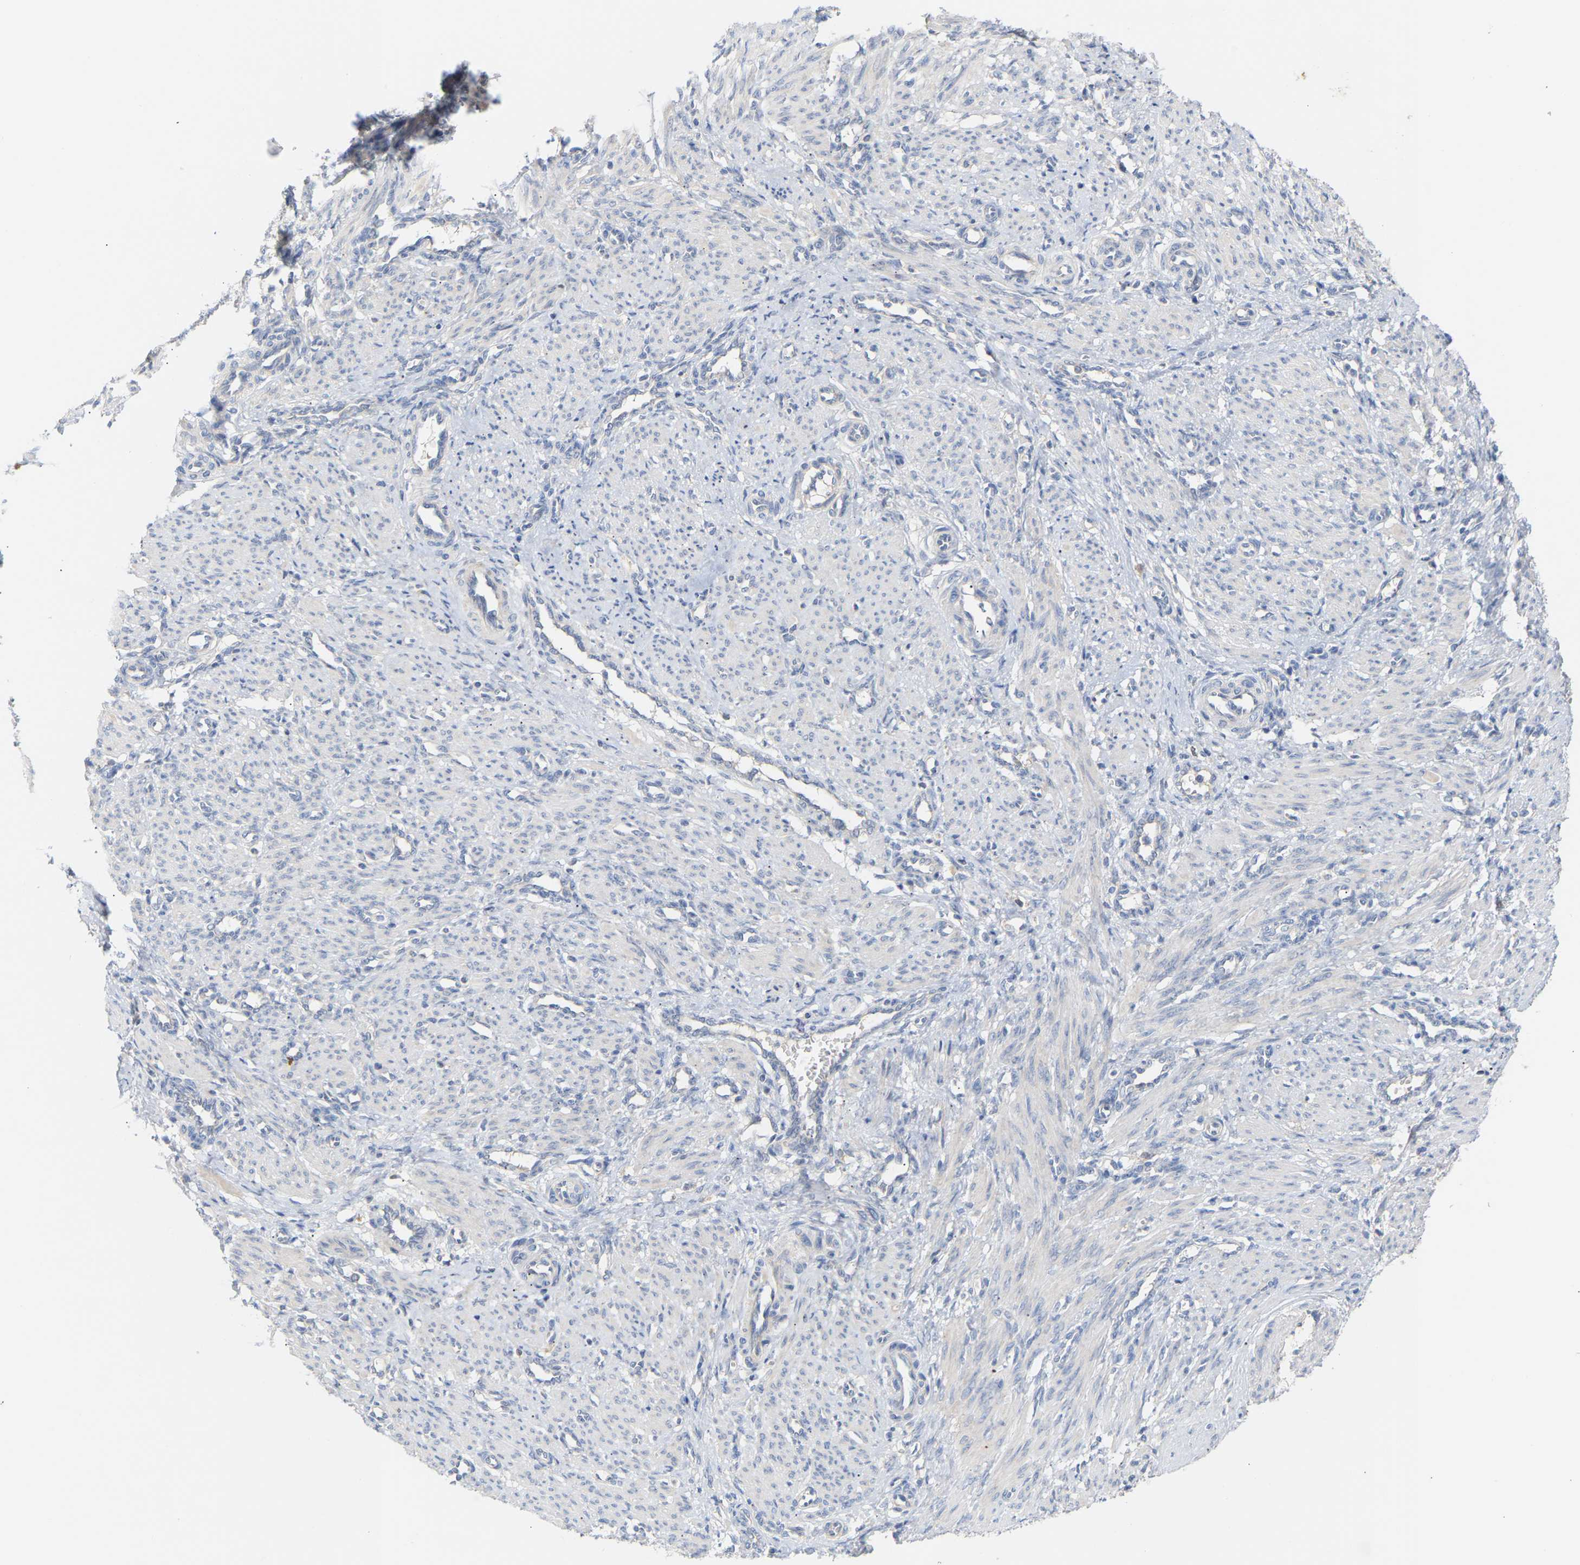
{"staining": {"intensity": "negative", "quantity": "none", "location": "none"}, "tissue": "smooth muscle", "cell_type": "Smooth muscle cells", "image_type": "normal", "snomed": [{"axis": "morphology", "description": "Normal tissue, NOS"}, {"axis": "topography", "description": "Endometrium"}], "caption": "Immunohistochemistry micrograph of unremarkable human smooth muscle stained for a protein (brown), which displays no staining in smooth muscle cells. The staining is performed using DAB (3,3'-diaminobenzidine) brown chromogen with nuclei counter-stained in using hematoxylin.", "gene": "TPMT", "patient": {"sex": "female", "age": 33}}